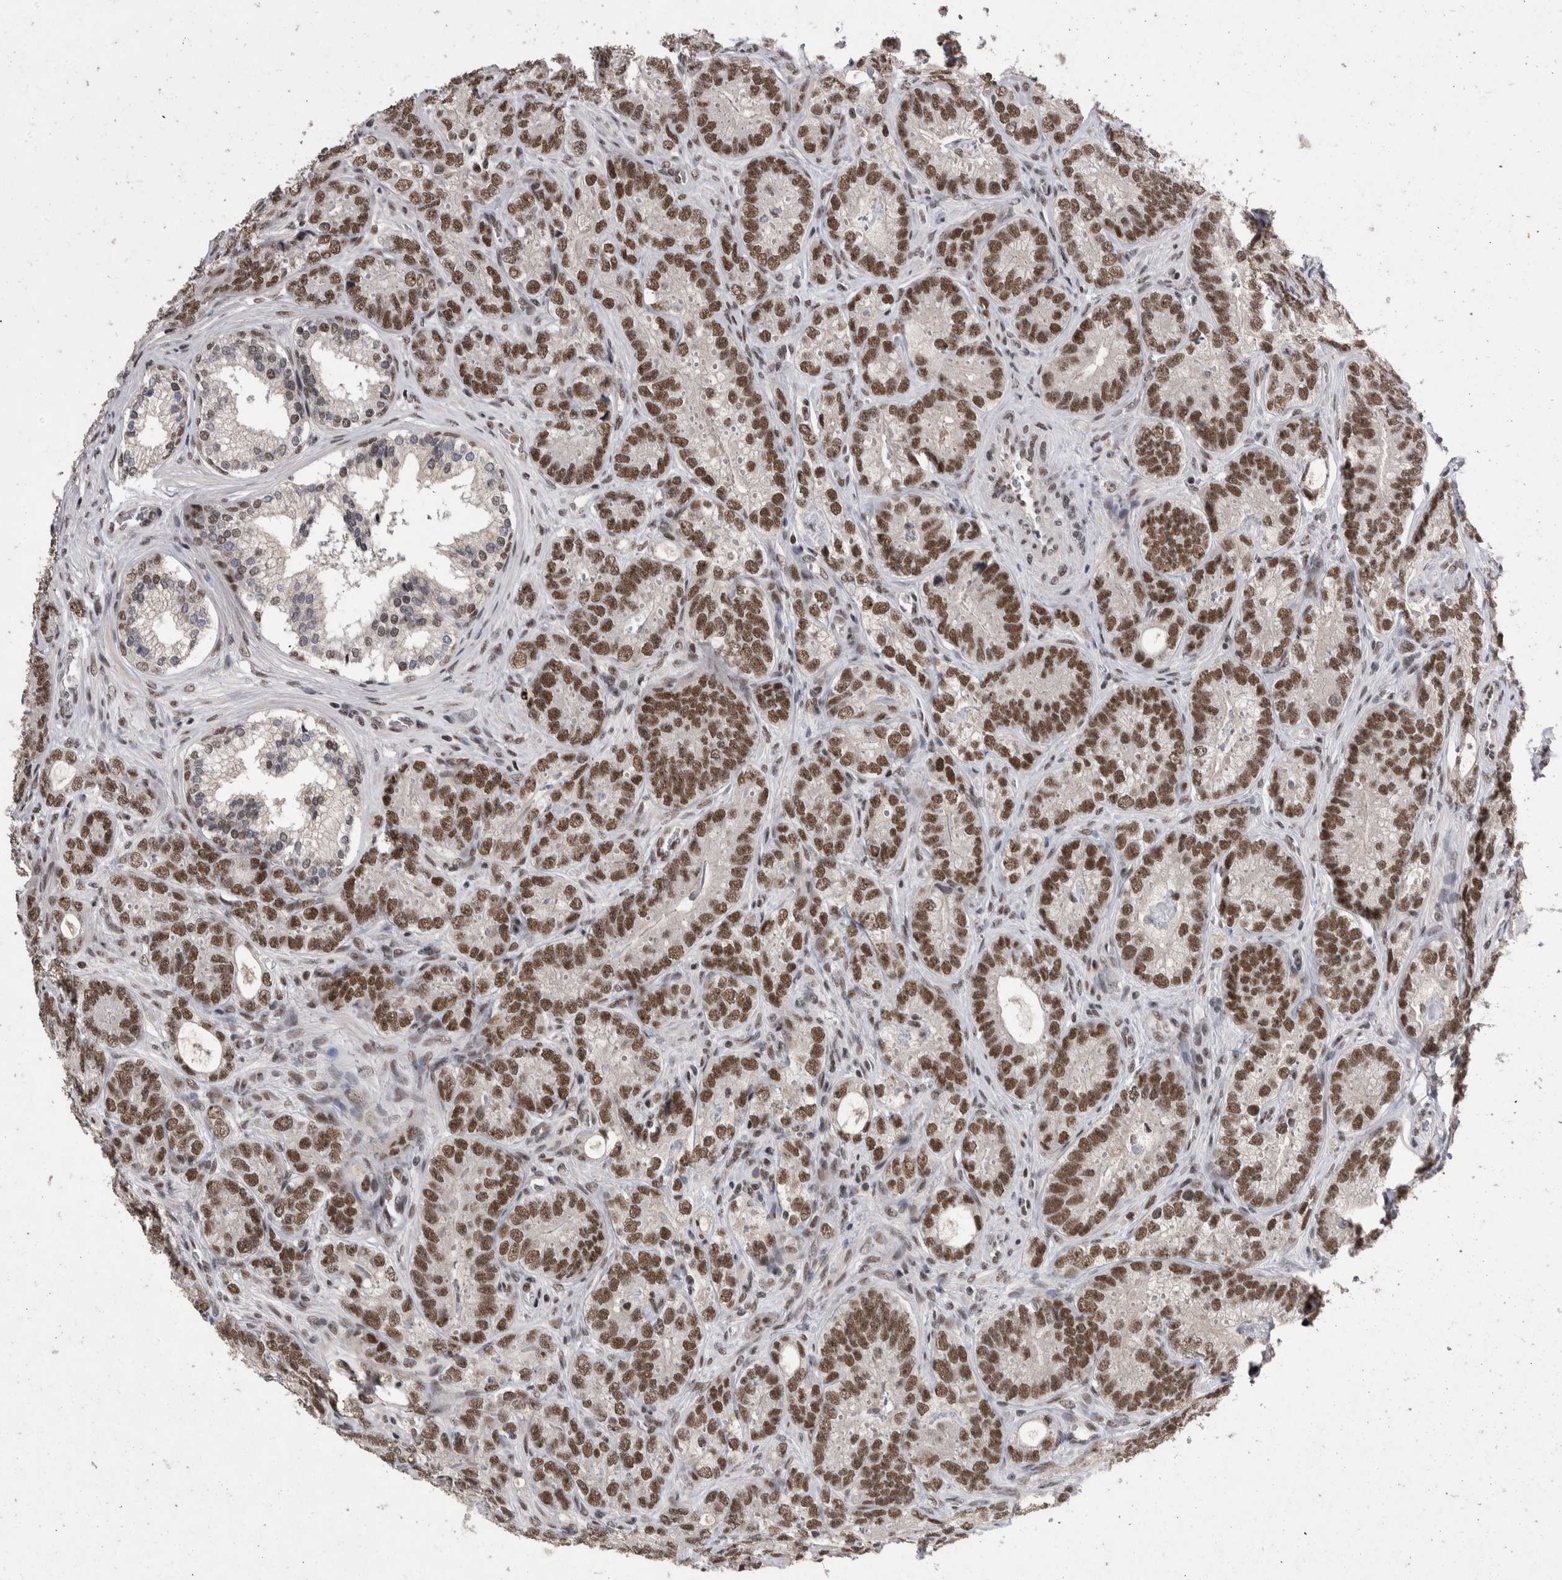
{"staining": {"intensity": "strong", "quantity": ">75%", "location": "nuclear"}, "tissue": "prostate cancer", "cell_type": "Tumor cells", "image_type": "cancer", "snomed": [{"axis": "morphology", "description": "Adenocarcinoma, High grade"}, {"axis": "topography", "description": "Prostate"}], "caption": "High-magnification brightfield microscopy of prostate cancer (high-grade adenocarcinoma) stained with DAB (3,3'-diaminobenzidine) (brown) and counterstained with hematoxylin (blue). tumor cells exhibit strong nuclear staining is identified in about>75% of cells. (DAB (3,3'-diaminobenzidine) IHC, brown staining for protein, blue staining for nuclei).", "gene": "DMTF1", "patient": {"sex": "male", "age": 56}}